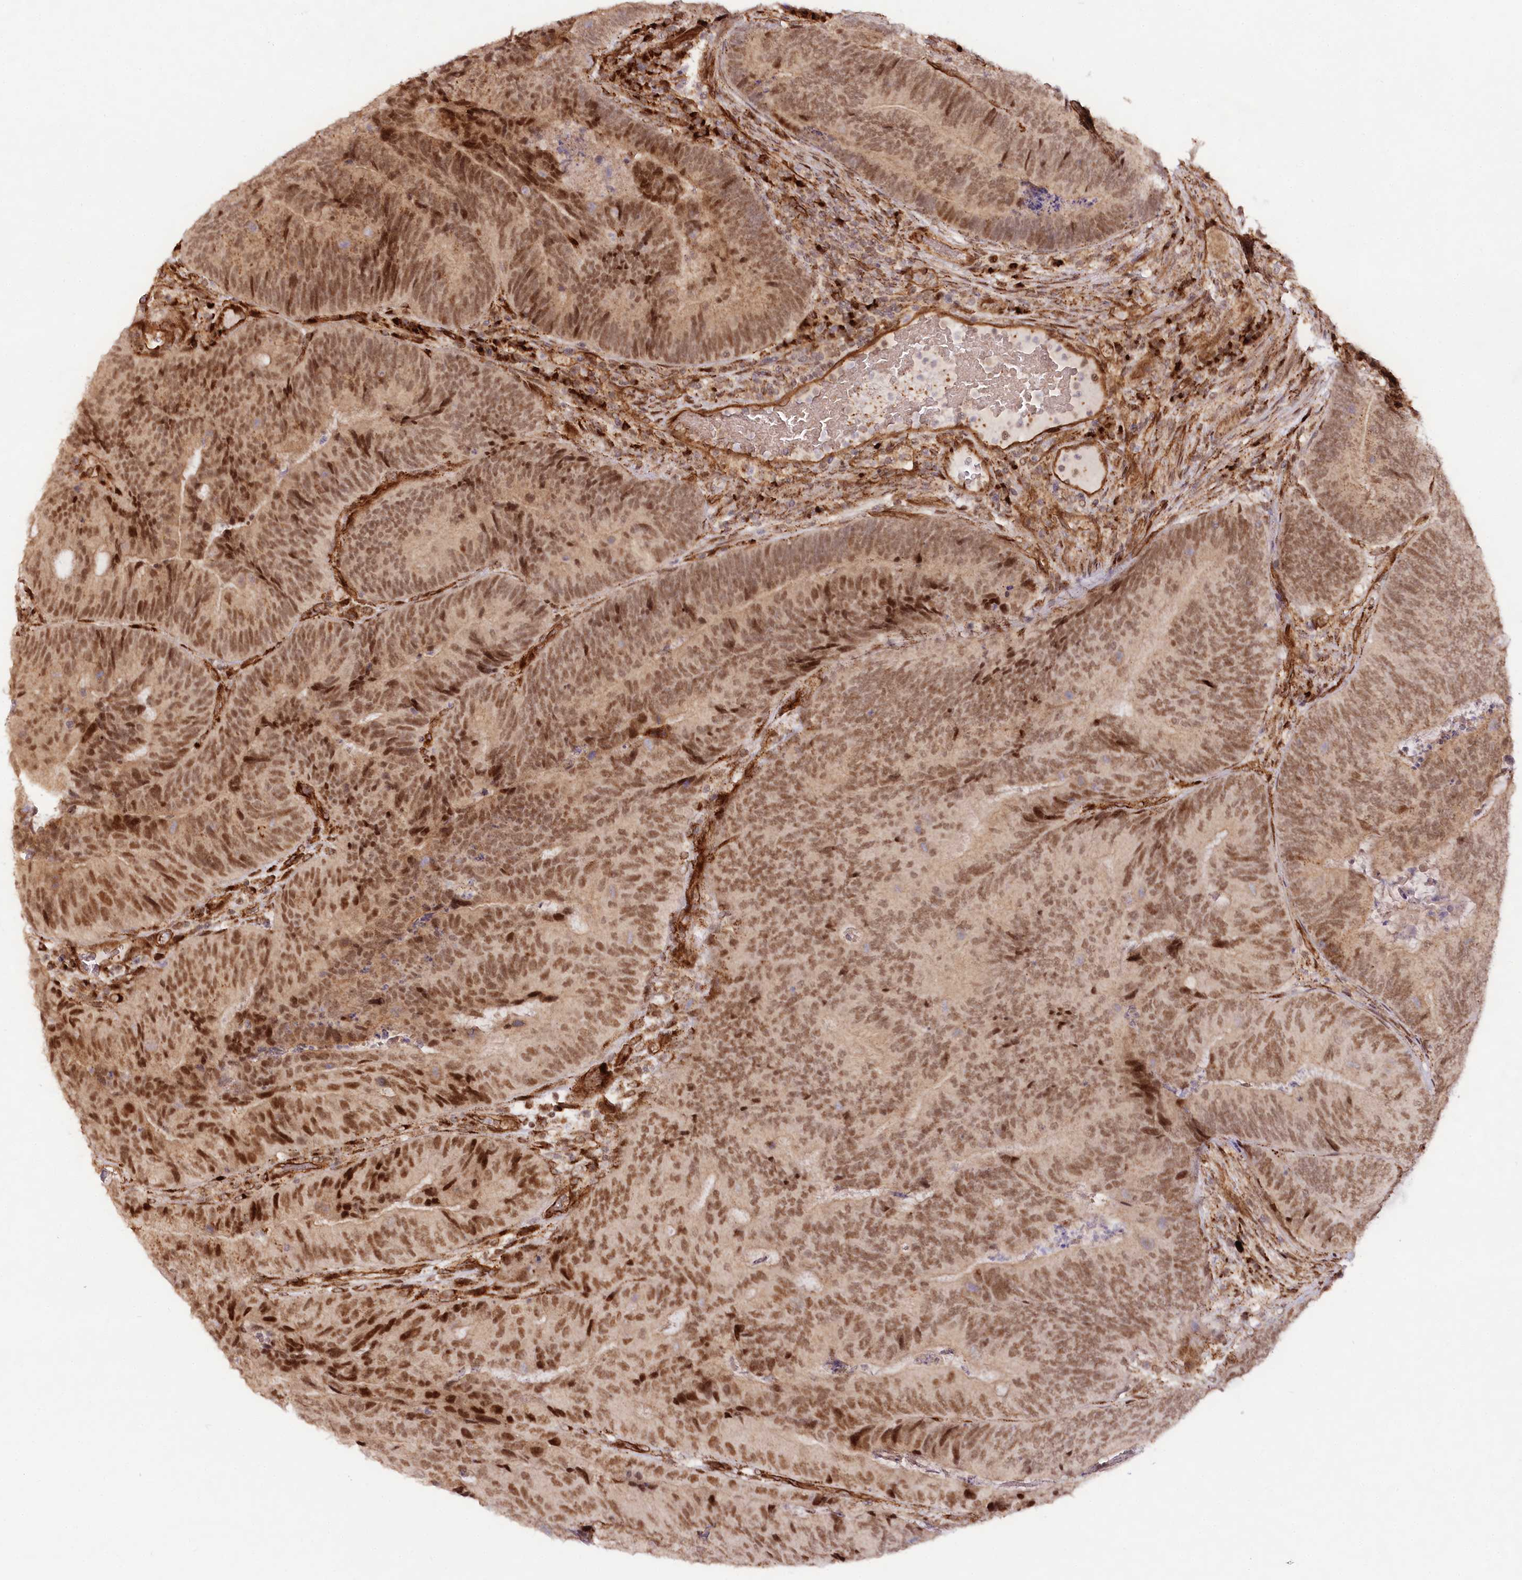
{"staining": {"intensity": "moderate", "quantity": ">75%", "location": "cytoplasmic/membranous,nuclear"}, "tissue": "colorectal cancer", "cell_type": "Tumor cells", "image_type": "cancer", "snomed": [{"axis": "morphology", "description": "Adenocarcinoma, NOS"}, {"axis": "topography", "description": "Colon"}], "caption": "About >75% of tumor cells in human adenocarcinoma (colorectal) demonstrate moderate cytoplasmic/membranous and nuclear protein staining as visualized by brown immunohistochemical staining.", "gene": "COPG1", "patient": {"sex": "female", "age": 67}}